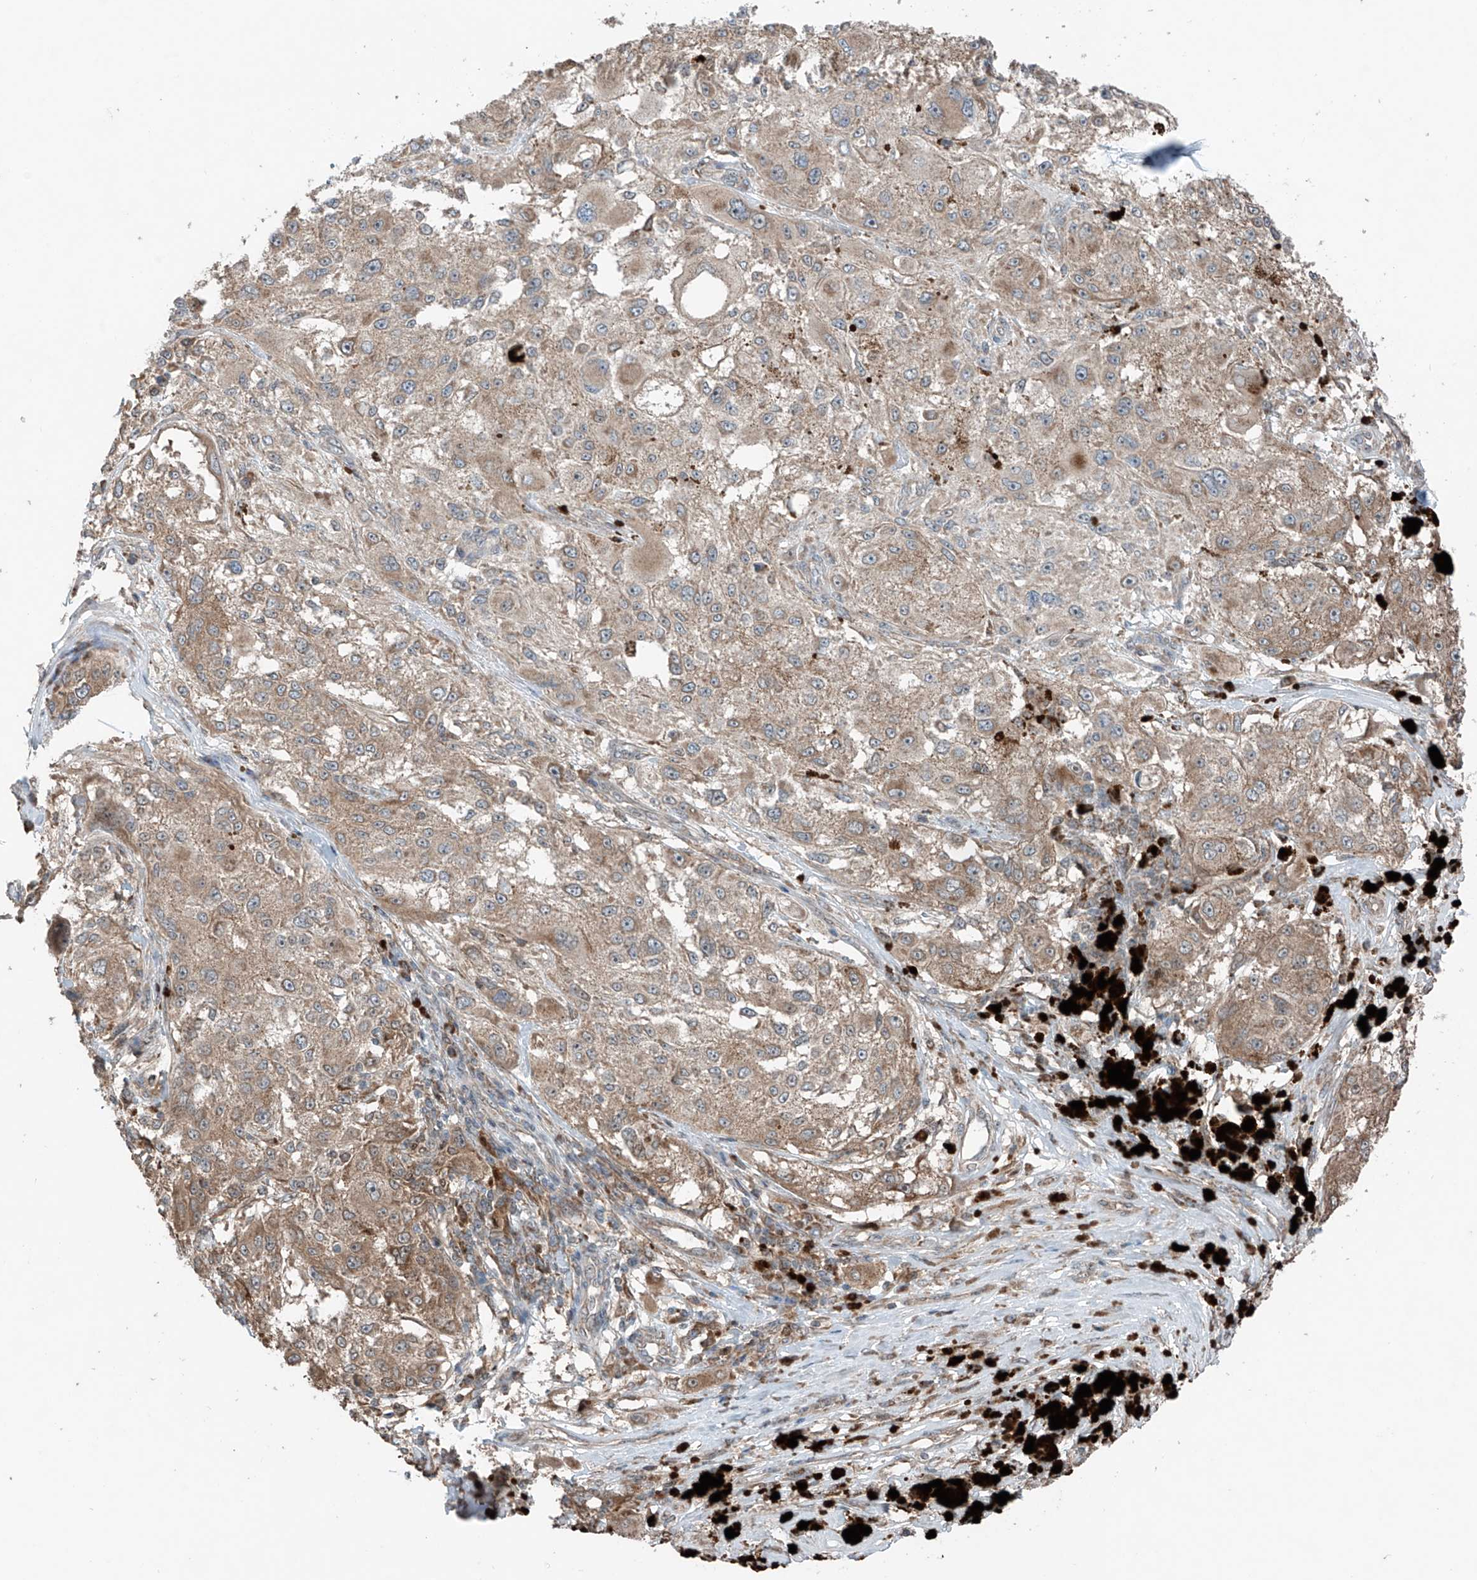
{"staining": {"intensity": "weak", "quantity": ">75%", "location": "cytoplasmic/membranous"}, "tissue": "melanoma", "cell_type": "Tumor cells", "image_type": "cancer", "snomed": [{"axis": "morphology", "description": "Necrosis, NOS"}, {"axis": "morphology", "description": "Malignant melanoma, NOS"}, {"axis": "topography", "description": "Skin"}], "caption": "Immunohistochemical staining of melanoma reveals weak cytoplasmic/membranous protein staining in approximately >75% of tumor cells.", "gene": "SAMD3", "patient": {"sex": "female", "age": 87}}